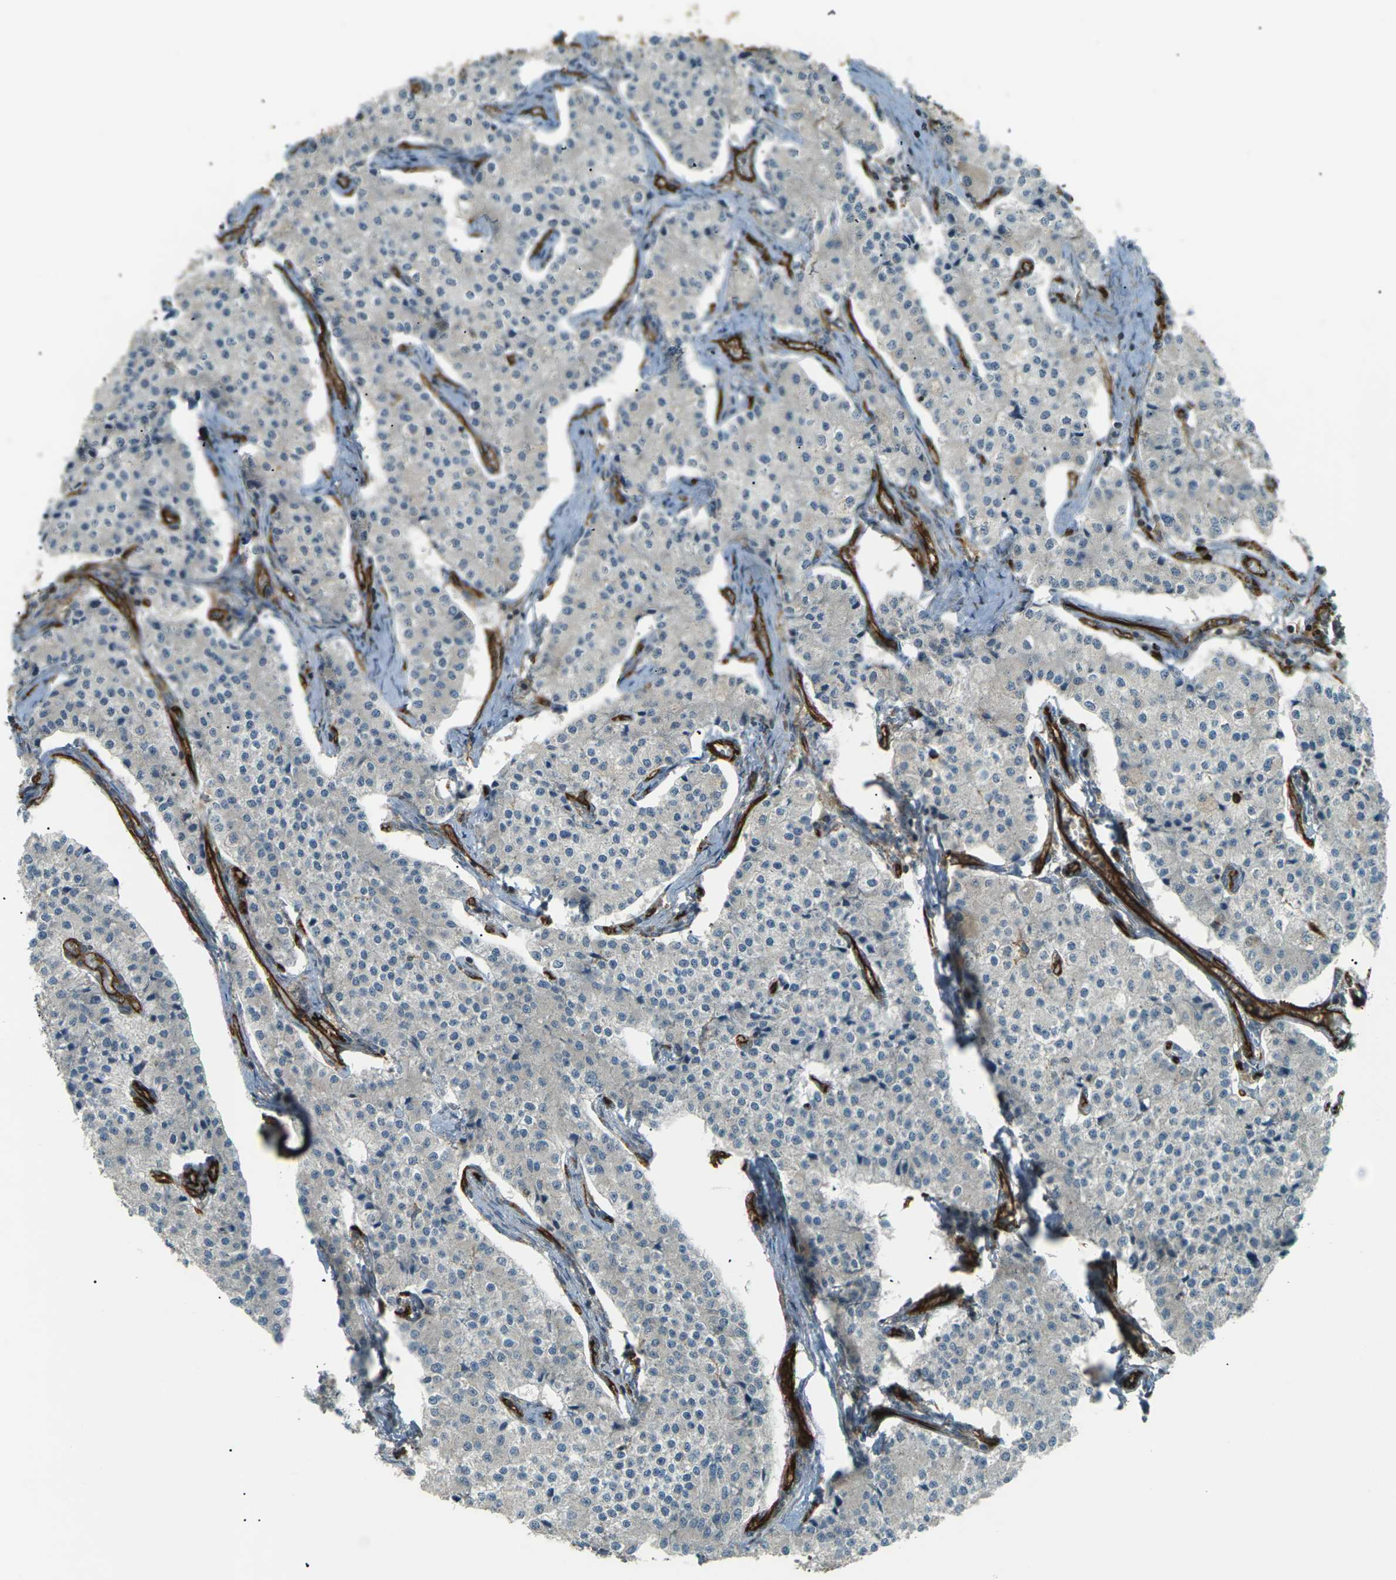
{"staining": {"intensity": "negative", "quantity": "none", "location": "none"}, "tissue": "carcinoid", "cell_type": "Tumor cells", "image_type": "cancer", "snomed": [{"axis": "morphology", "description": "Carcinoid, malignant, NOS"}, {"axis": "topography", "description": "Colon"}], "caption": "Immunohistochemistry of malignant carcinoid exhibits no expression in tumor cells.", "gene": "S1PR1", "patient": {"sex": "female", "age": 52}}